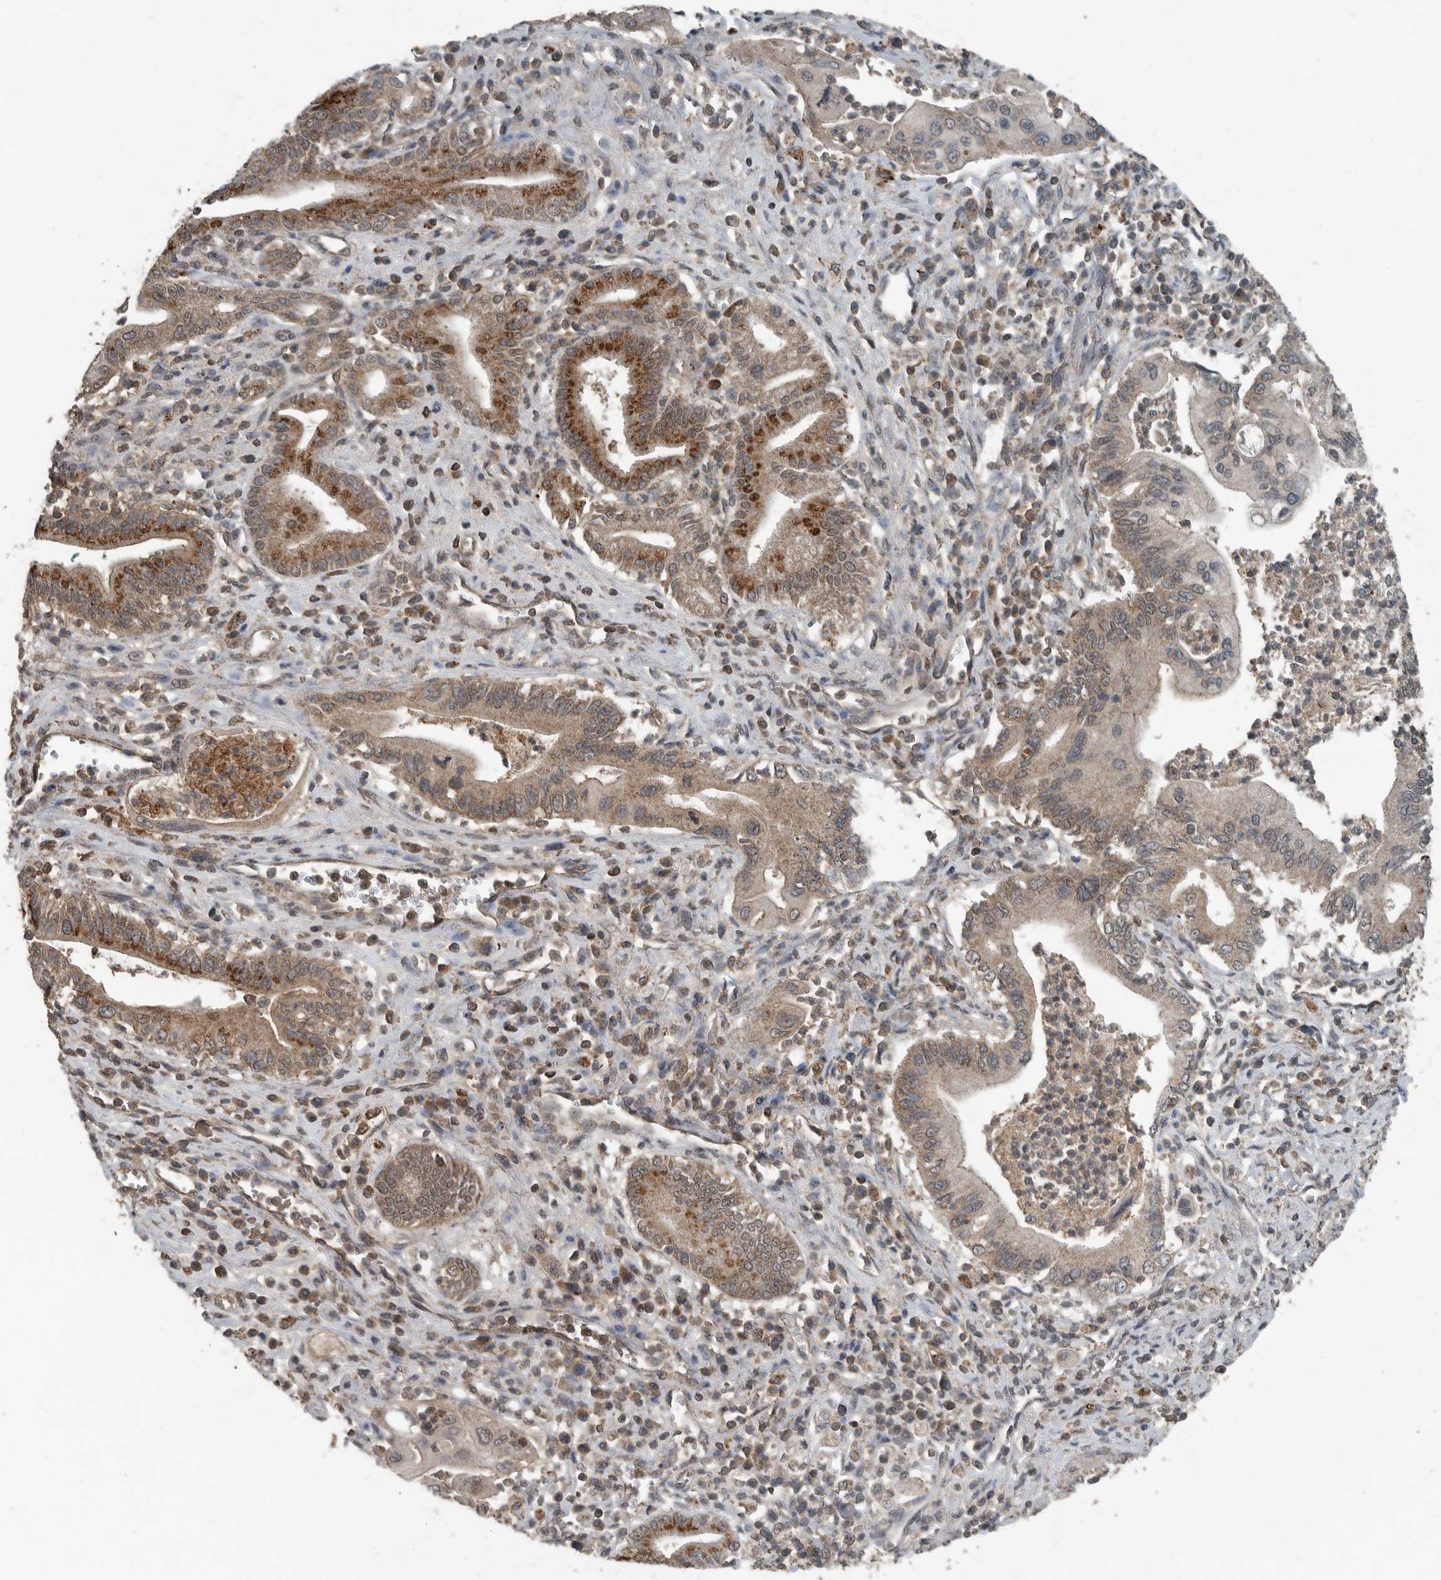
{"staining": {"intensity": "moderate", "quantity": ">75%", "location": "cytoplasmic/membranous"}, "tissue": "pancreatic cancer", "cell_type": "Tumor cells", "image_type": "cancer", "snomed": [{"axis": "morphology", "description": "Adenocarcinoma, NOS"}, {"axis": "topography", "description": "Pancreas"}], "caption": "This histopathology image demonstrates pancreatic cancer stained with immunohistochemistry (IHC) to label a protein in brown. The cytoplasmic/membranous of tumor cells show moderate positivity for the protein. Nuclei are counter-stained blue.", "gene": "IL6ST", "patient": {"sex": "male", "age": 78}}